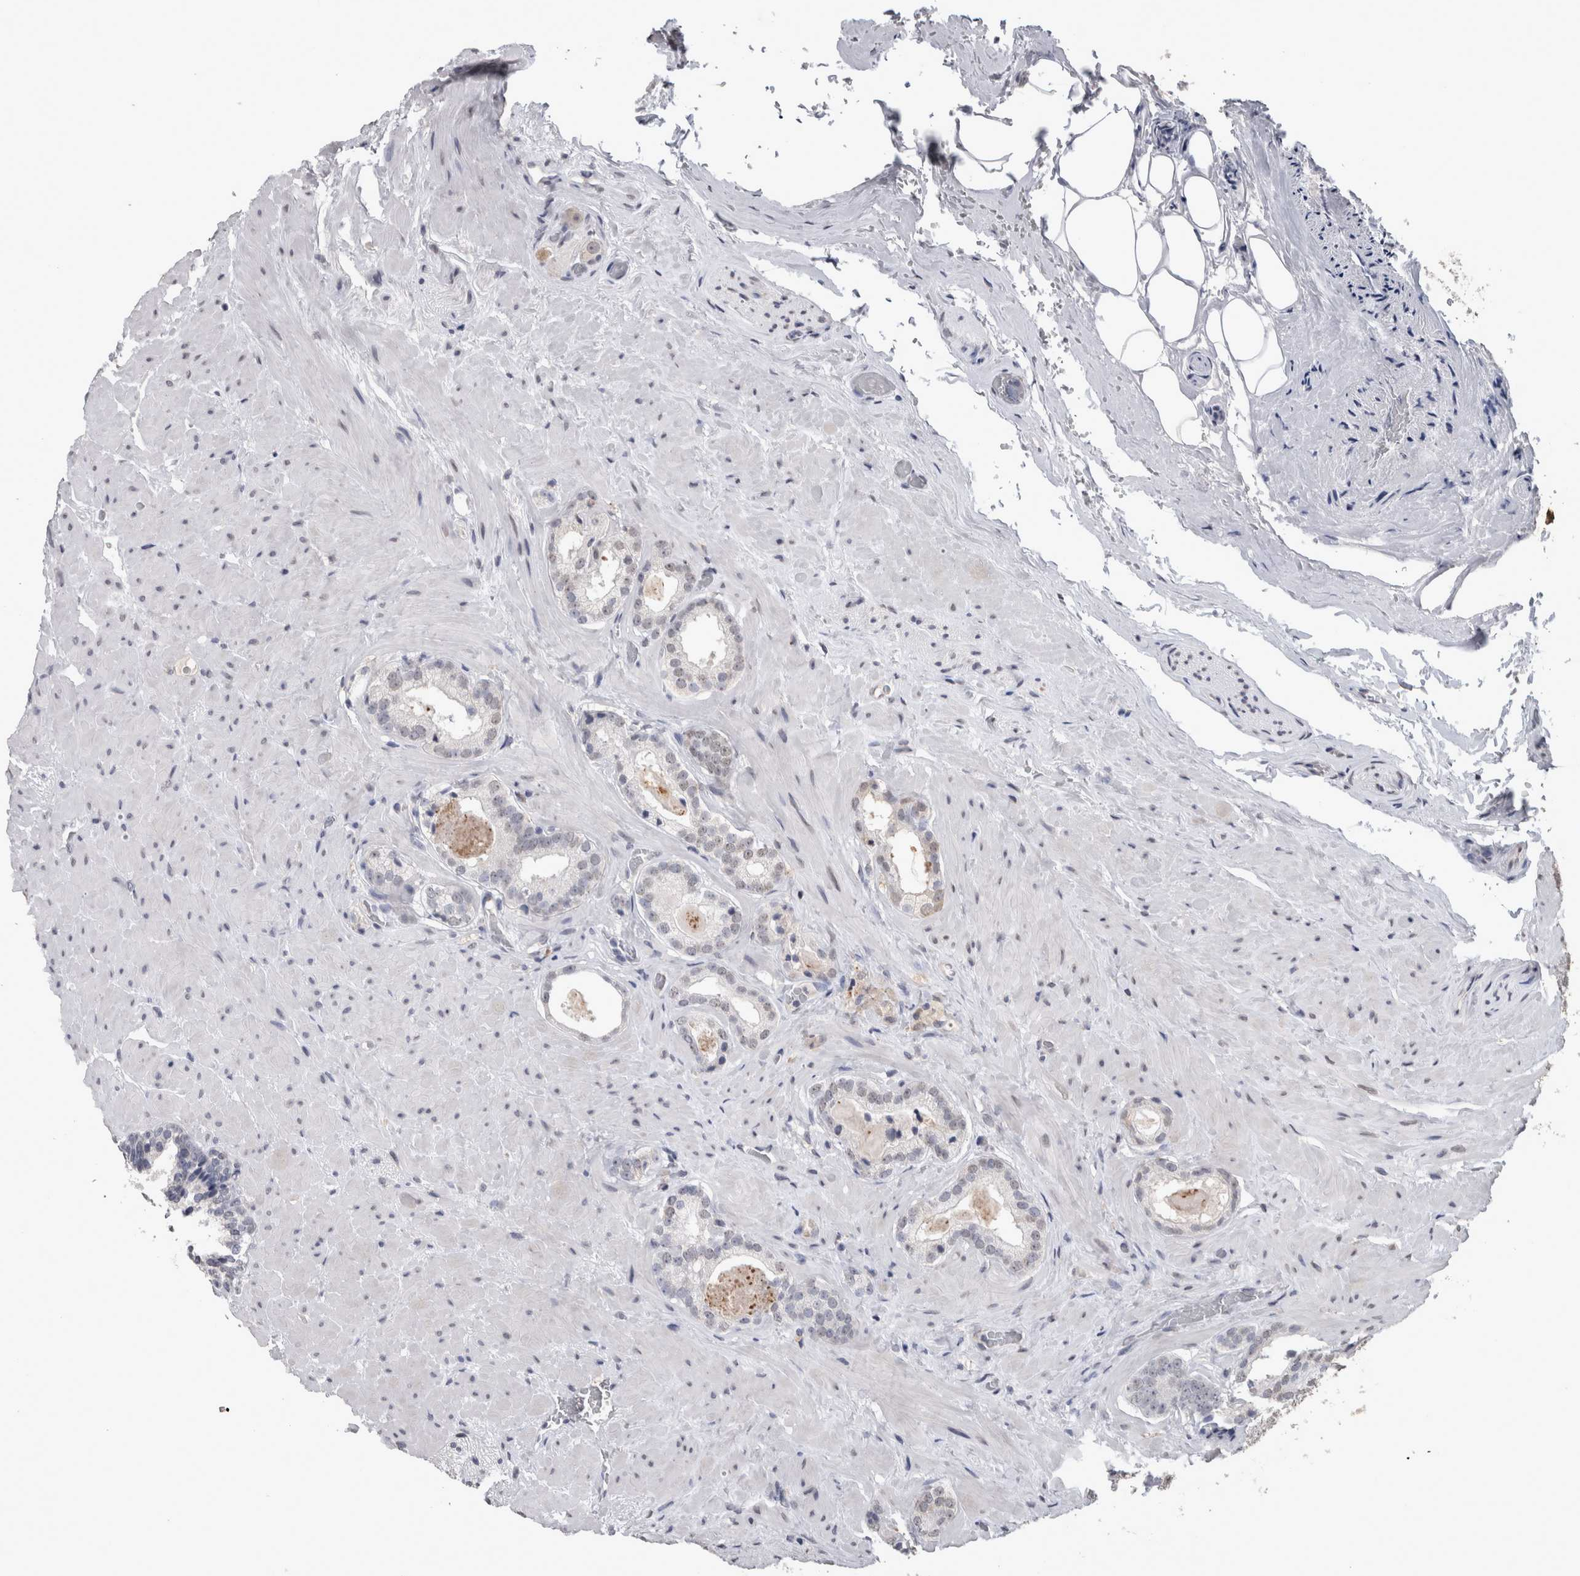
{"staining": {"intensity": "weak", "quantity": "<25%", "location": "cytoplasmic/membranous,nuclear"}, "tissue": "prostate cancer", "cell_type": "Tumor cells", "image_type": "cancer", "snomed": [{"axis": "morphology", "description": "Adenocarcinoma, High grade"}, {"axis": "topography", "description": "Prostate"}], "caption": "Immunohistochemistry (IHC) of prostate cancer displays no staining in tumor cells. (DAB (3,3'-diaminobenzidine) immunohistochemistry (IHC), high magnification).", "gene": "PAX5", "patient": {"sex": "male", "age": 64}}